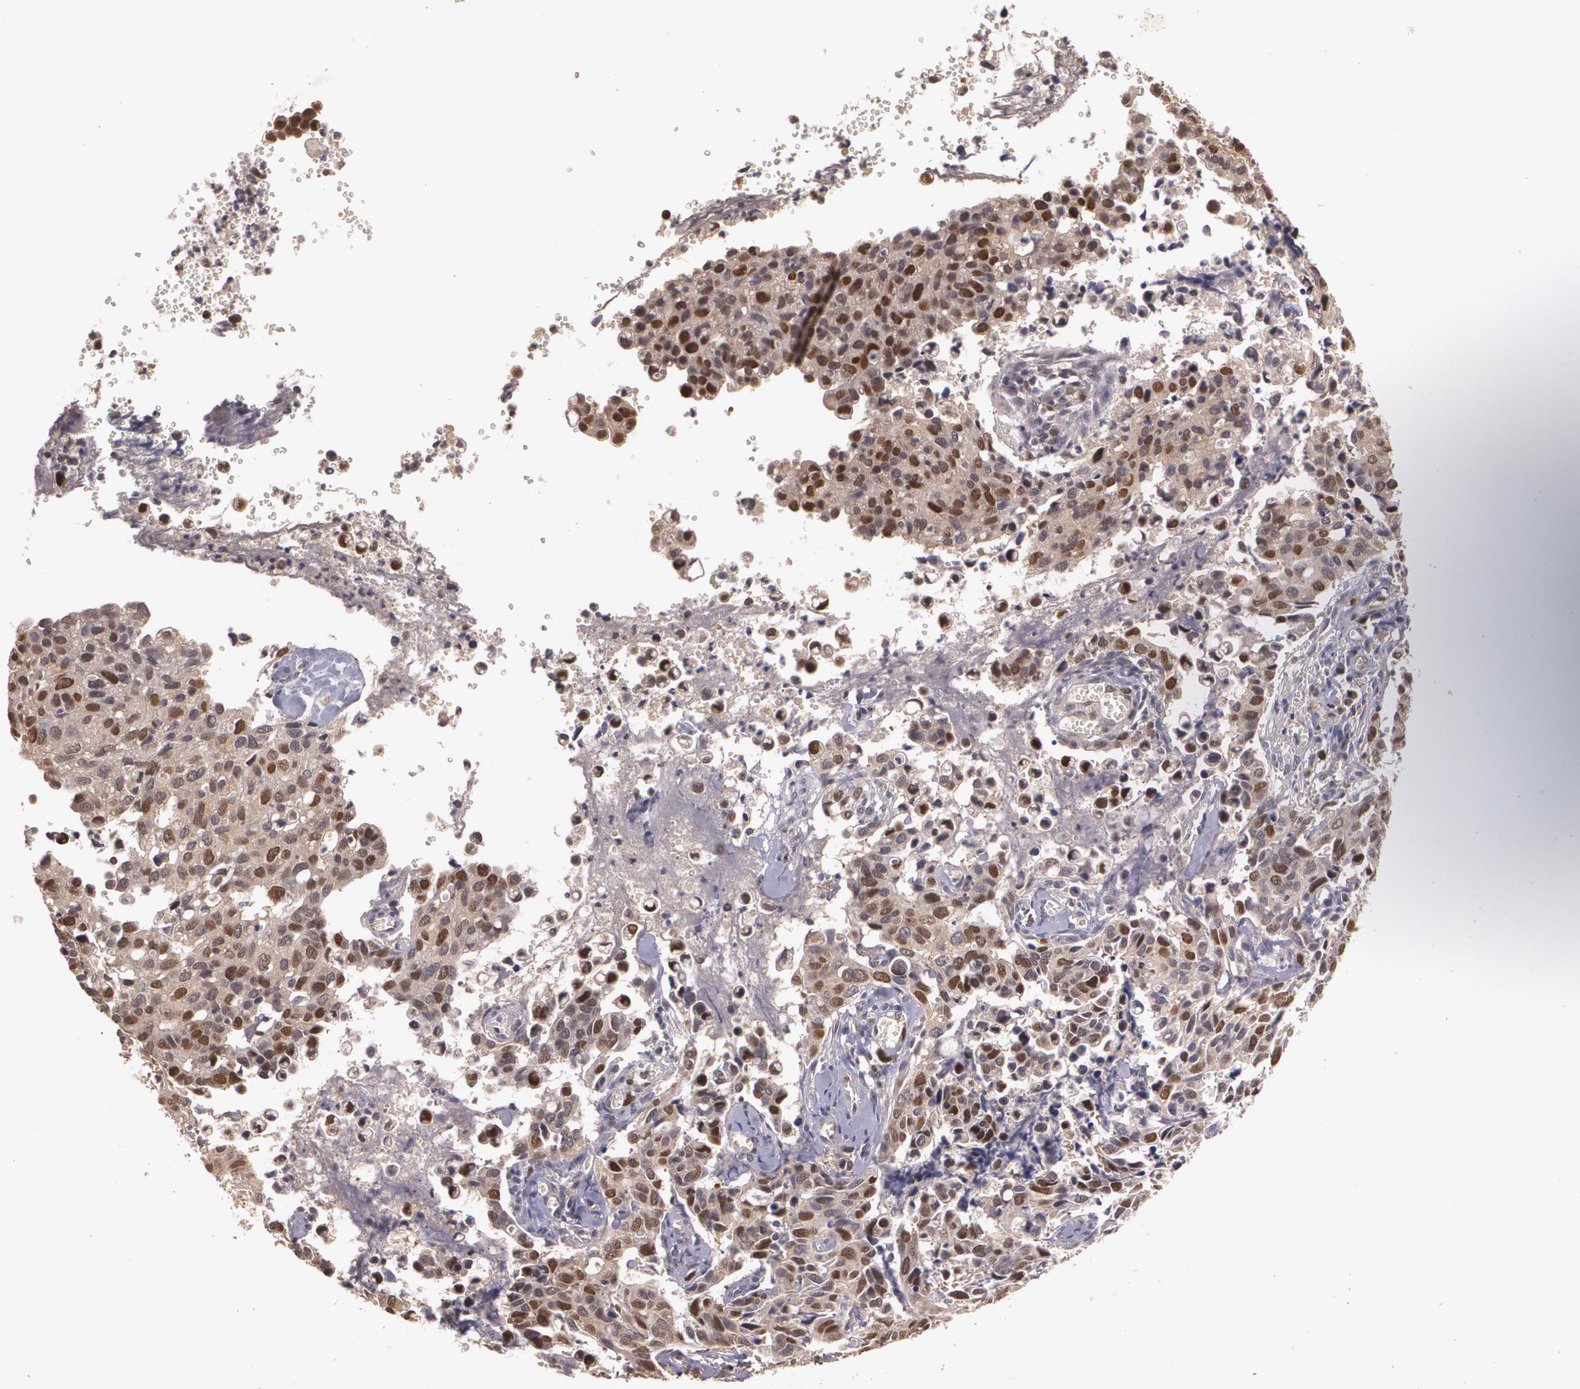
{"staining": {"intensity": "strong", "quantity": ">75%", "location": "cytoplasmic/membranous,nuclear"}, "tissue": "cervical cancer", "cell_type": "Tumor cells", "image_type": "cancer", "snomed": [{"axis": "morphology", "description": "Normal tissue, NOS"}, {"axis": "morphology", "description": "Squamous cell carcinoma, NOS"}, {"axis": "topography", "description": "Cervix"}], "caption": "DAB (3,3'-diaminobenzidine) immunohistochemical staining of cervical cancer demonstrates strong cytoplasmic/membranous and nuclear protein staining in approximately >75% of tumor cells.", "gene": "BRCA1", "patient": {"sex": "female", "age": 45}}